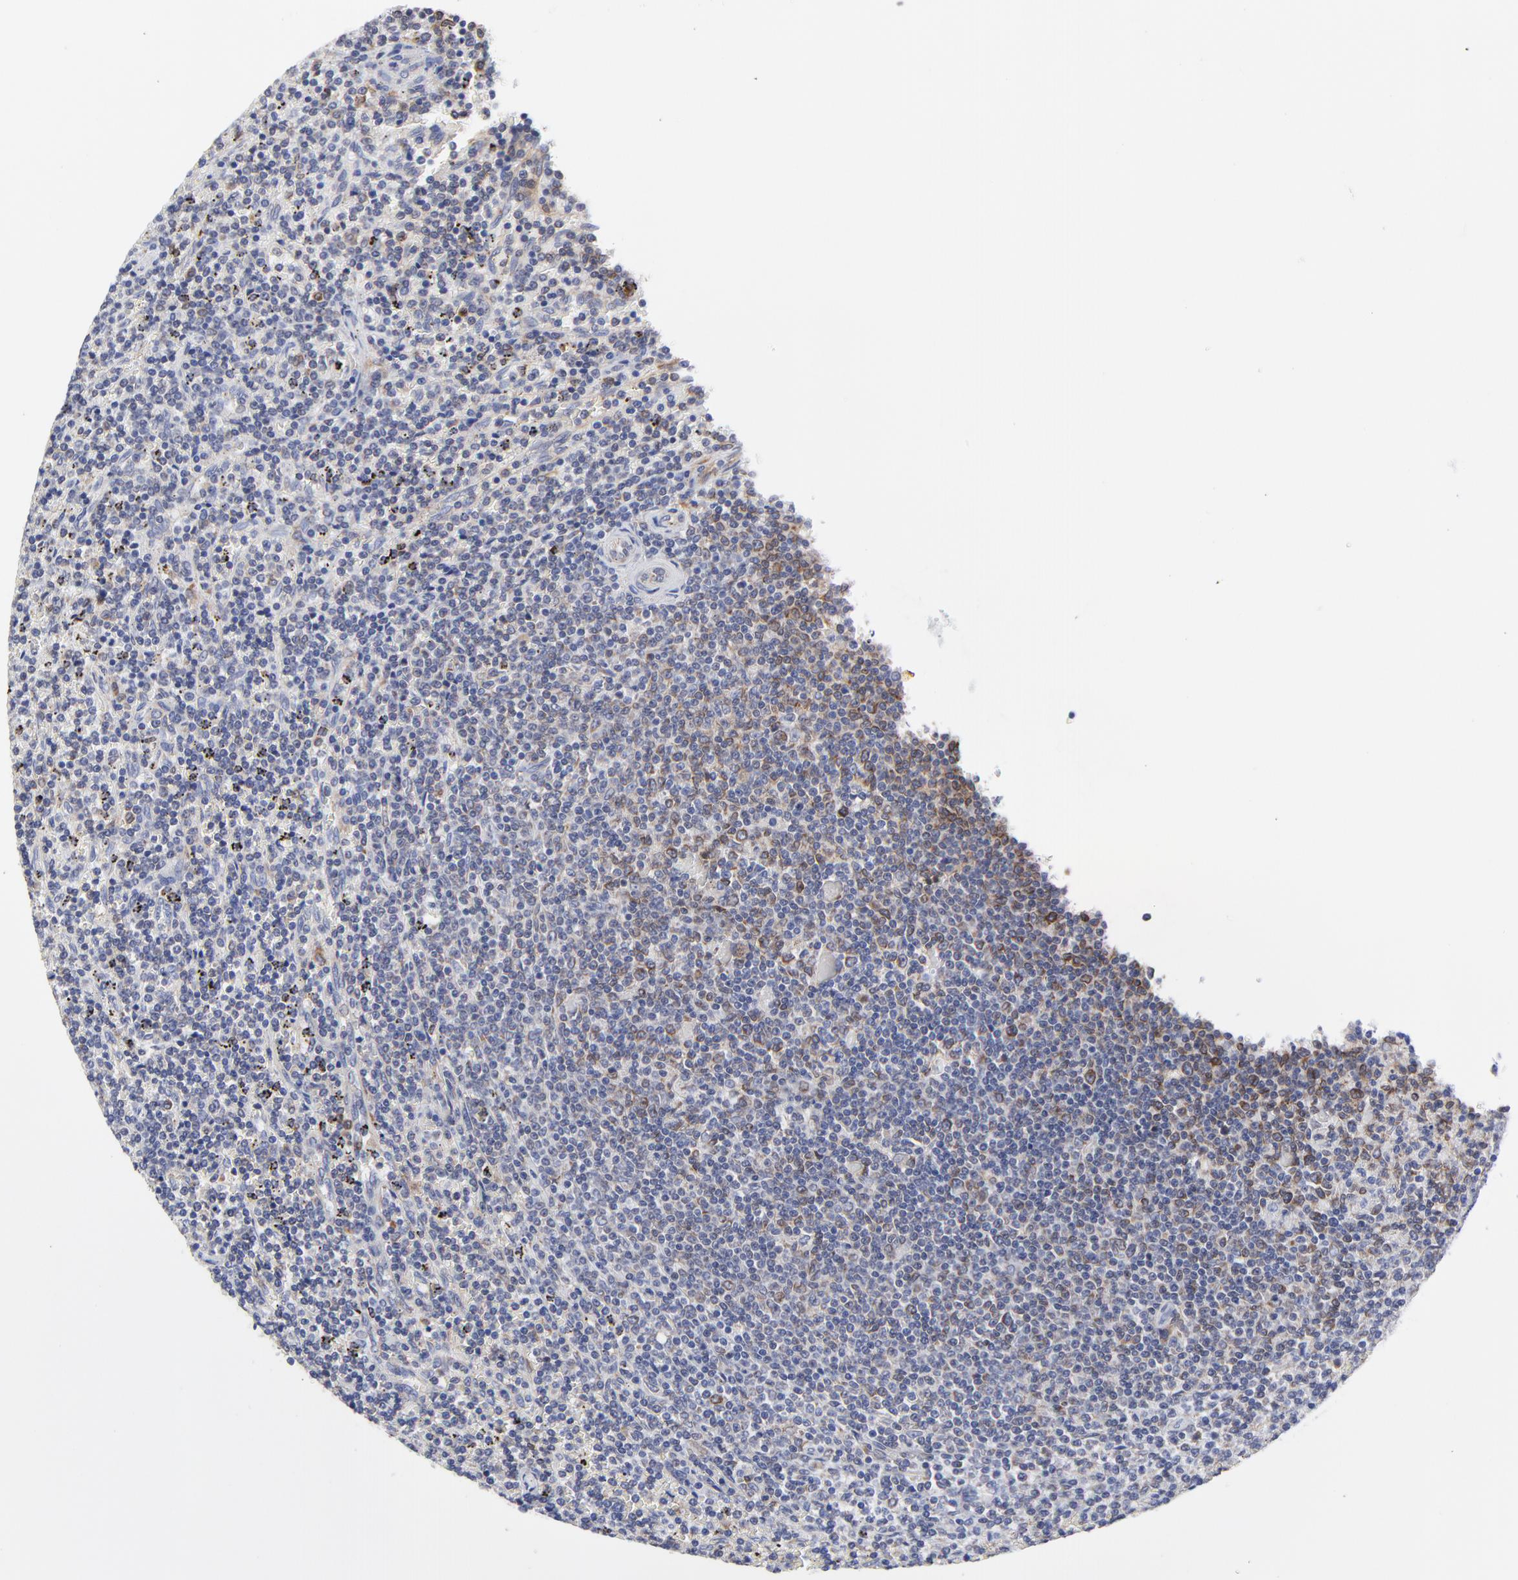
{"staining": {"intensity": "moderate", "quantity": "<25%", "location": "cytoplasmic/membranous"}, "tissue": "lymphoma", "cell_type": "Tumor cells", "image_type": "cancer", "snomed": [{"axis": "morphology", "description": "Malignant lymphoma, non-Hodgkin's type, Low grade"}, {"axis": "topography", "description": "Spleen"}], "caption": "Tumor cells reveal moderate cytoplasmic/membranous staining in about <25% of cells in malignant lymphoma, non-Hodgkin's type (low-grade). (DAB (3,3'-diaminobenzidine) = brown stain, brightfield microscopy at high magnification).", "gene": "MOSPD2", "patient": {"sex": "female", "age": 50}}